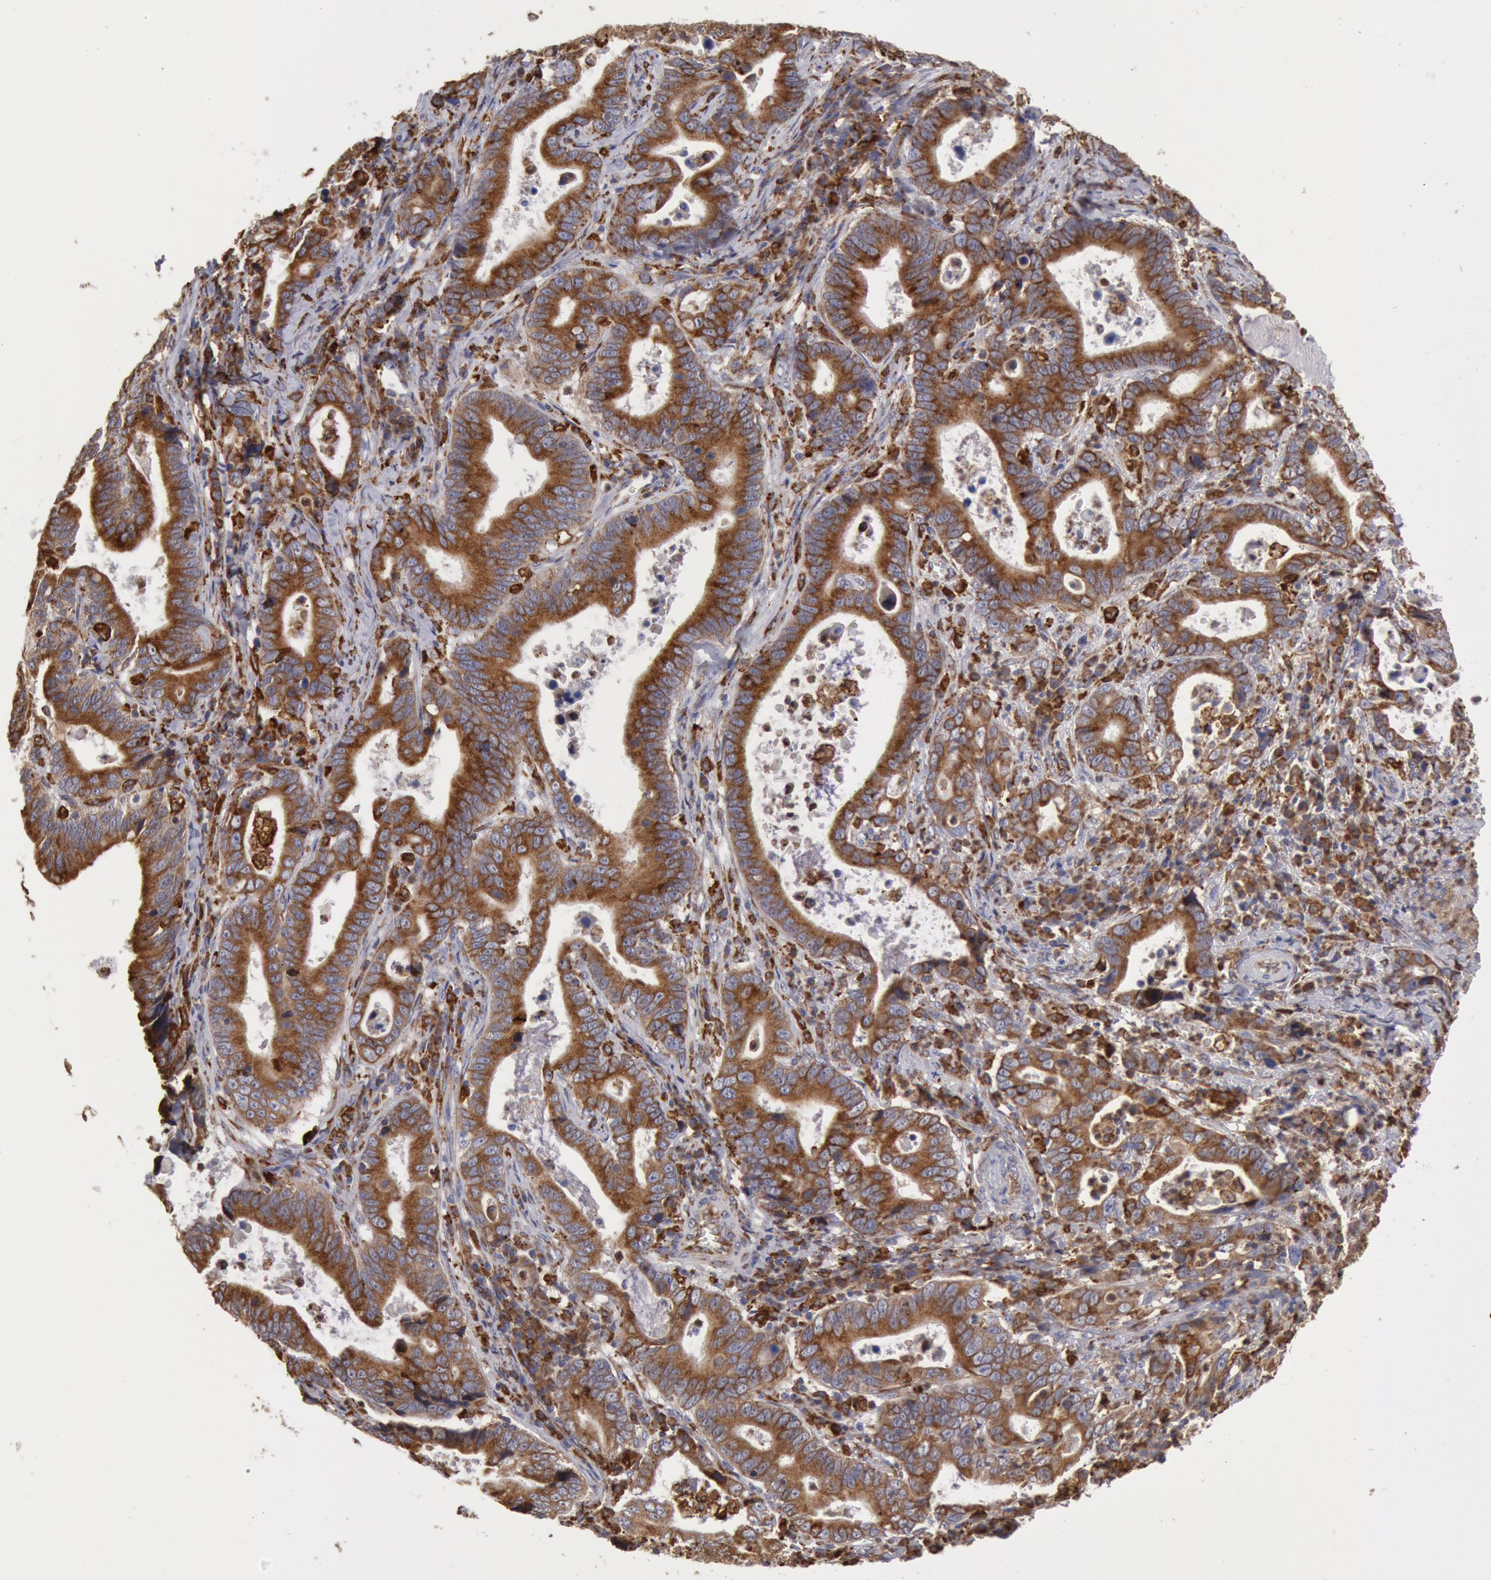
{"staining": {"intensity": "strong", "quantity": ">75%", "location": "cytoplasmic/membranous"}, "tissue": "stomach cancer", "cell_type": "Tumor cells", "image_type": "cancer", "snomed": [{"axis": "morphology", "description": "Adenocarcinoma, NOS"}, {"axis": "topography", "description": "Stomach, upper"}], "caption": "Tumor cells show high levels of strong cytoplasmic/membranous expression in about >75% of cells in human stomach cancer (adenocarcinoma).", "gene": "ERP44", "patient": {"sex": "male", "age": 63}}